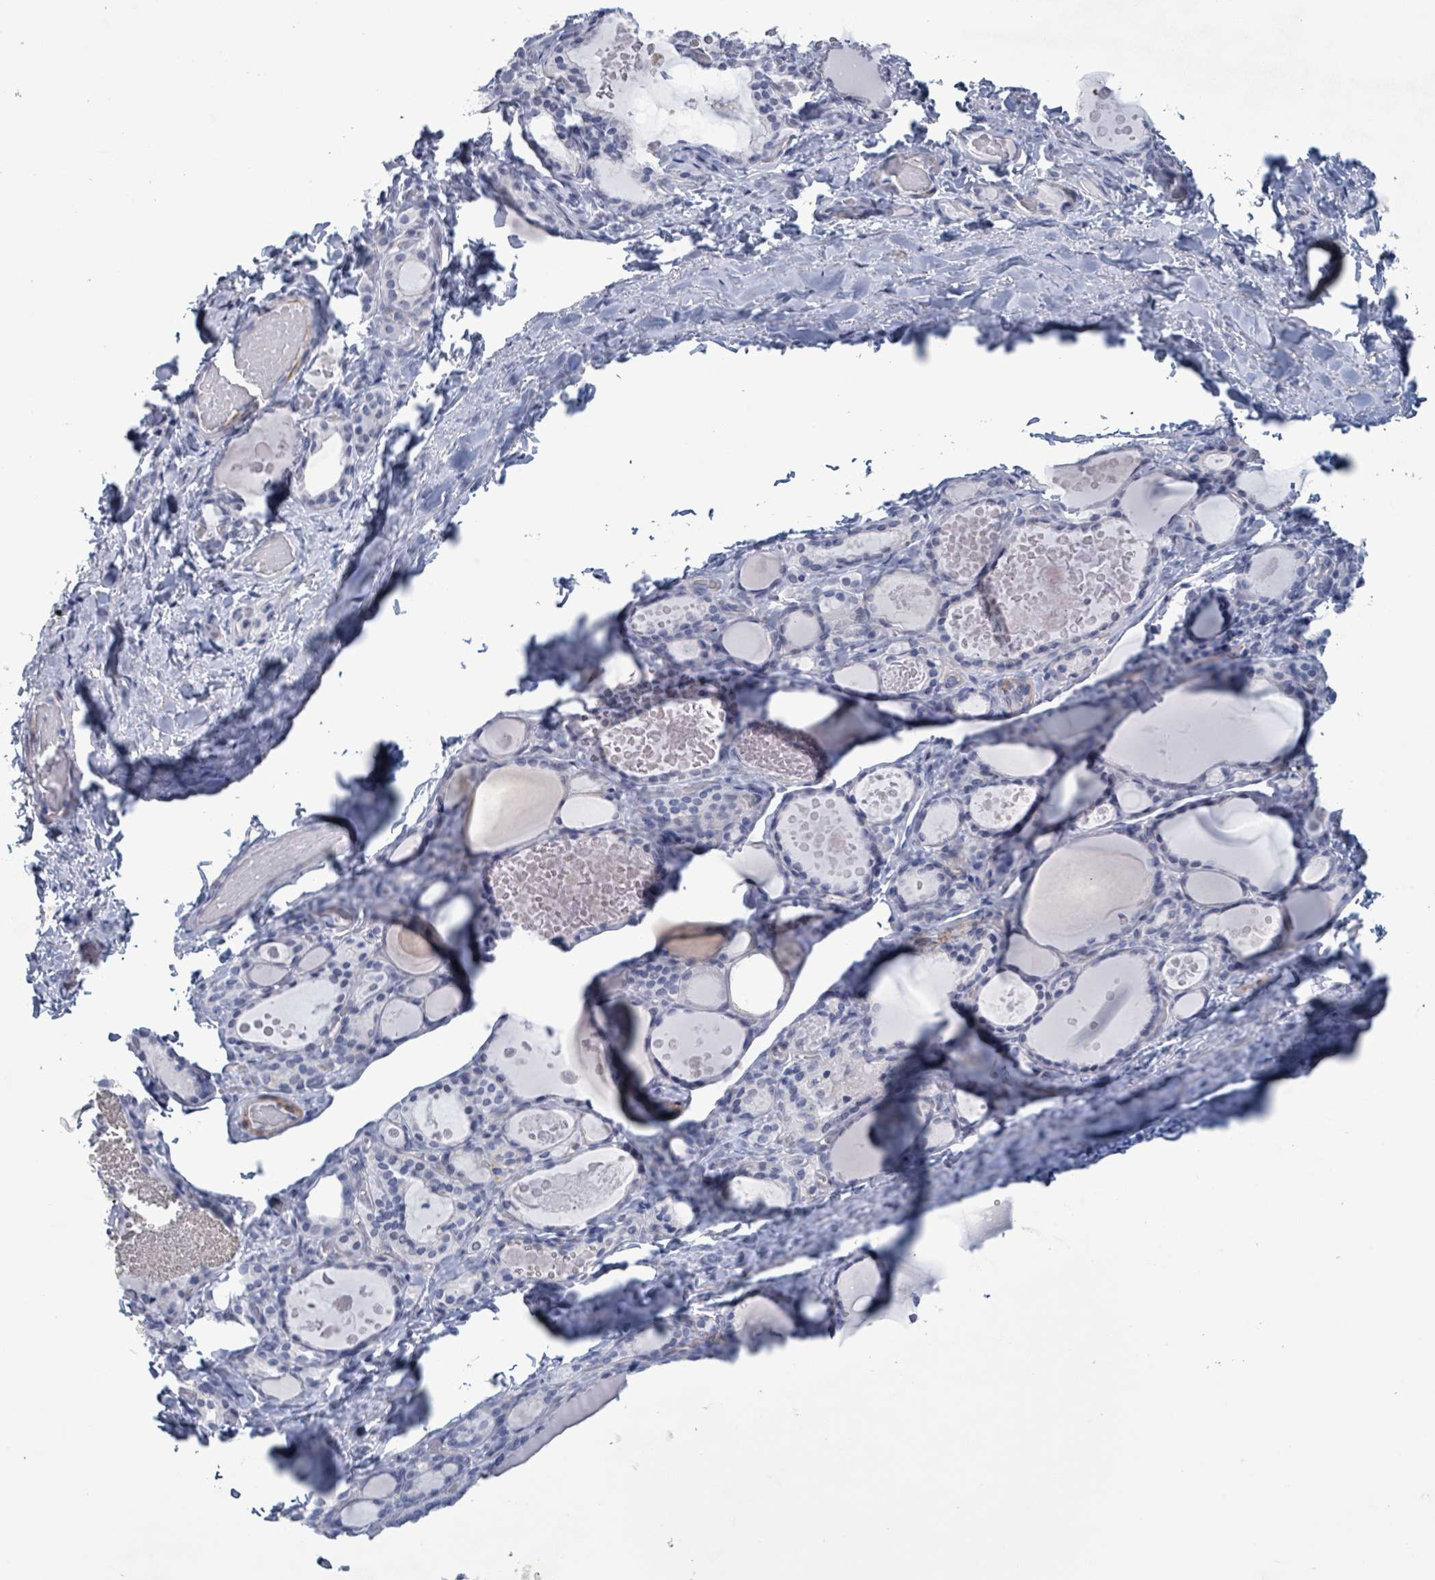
{"staining": {"intensity": "negative", "quantity": "none", "location": "none"}, "tissue": "thyroid gland", "cell_type": "Glandular cells", "image_type": "normal", "snomed": [{"axis": "morphology", "description": "Normal tissue, NOS"}, {"axis": "topography", "description": "Thyroid gland"}], "caption": "A photomicrograph of human thyroid gland is negative for staining in glandular cells. (DAB IHC visualized using brightfield microscopy, high magnification).", "gene": "ZNF771", "patient": {"sex": "female", "age": 46}}